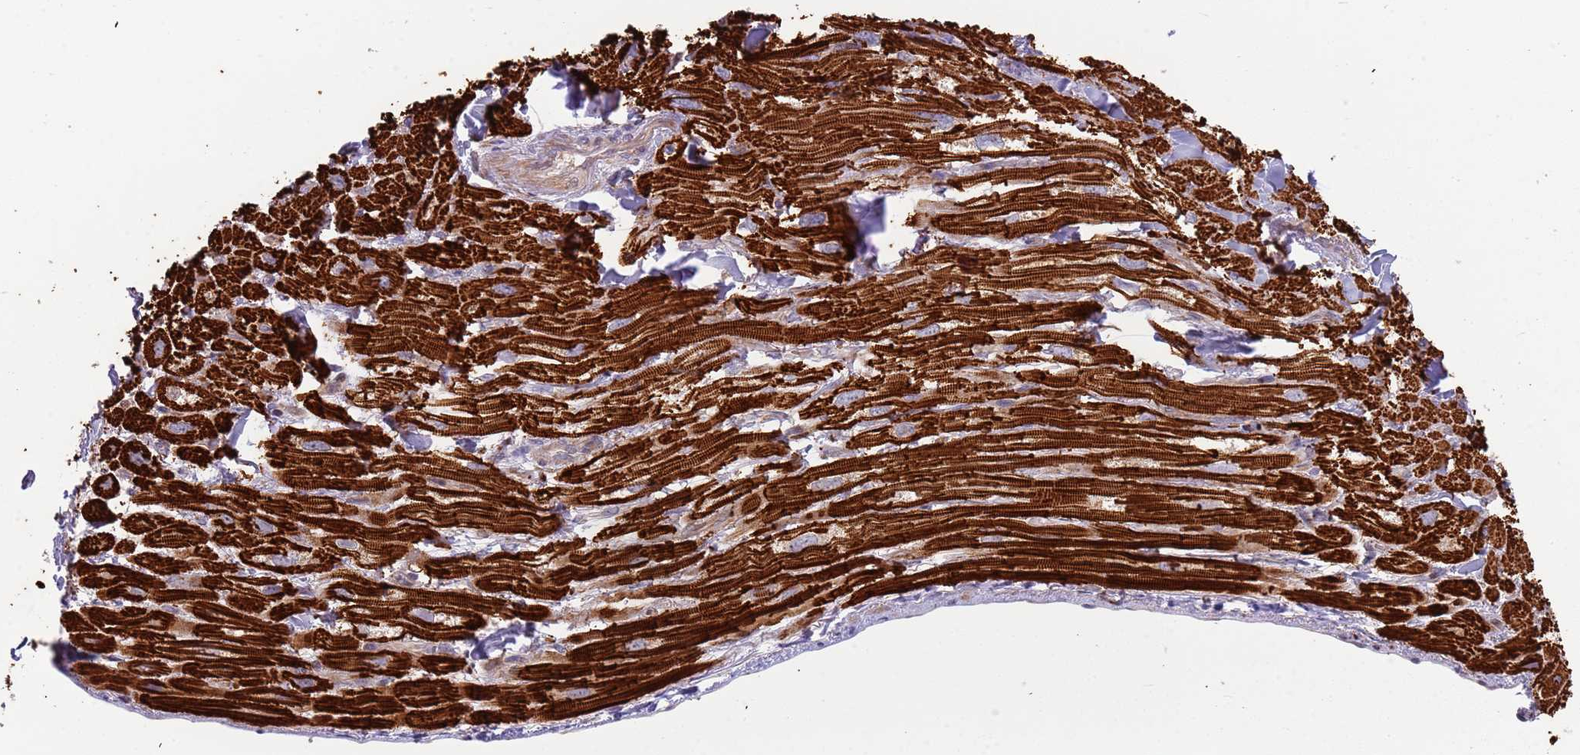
{"staining": {"intensity": "strong", "quantity": "25%-75%", "location": "cytoplasmic/membranous"}, "tissue": "heart muscle", "cell_type": "Cardiomyocytes", "image_type": "normal", "snomed": [{"axis": "morphology", "description": "Normal tissue, NOS"}, {"axis": "topography", "description": "Heart"}], "caption": "This is a micrograph of IHC staining of benign heart muscle, which shows strong staining in the cytoplasmic/membranous of cardiomyocytes.", "gene": "TRAPPC6B", "patient": {"sex": "male", "age": 65}}